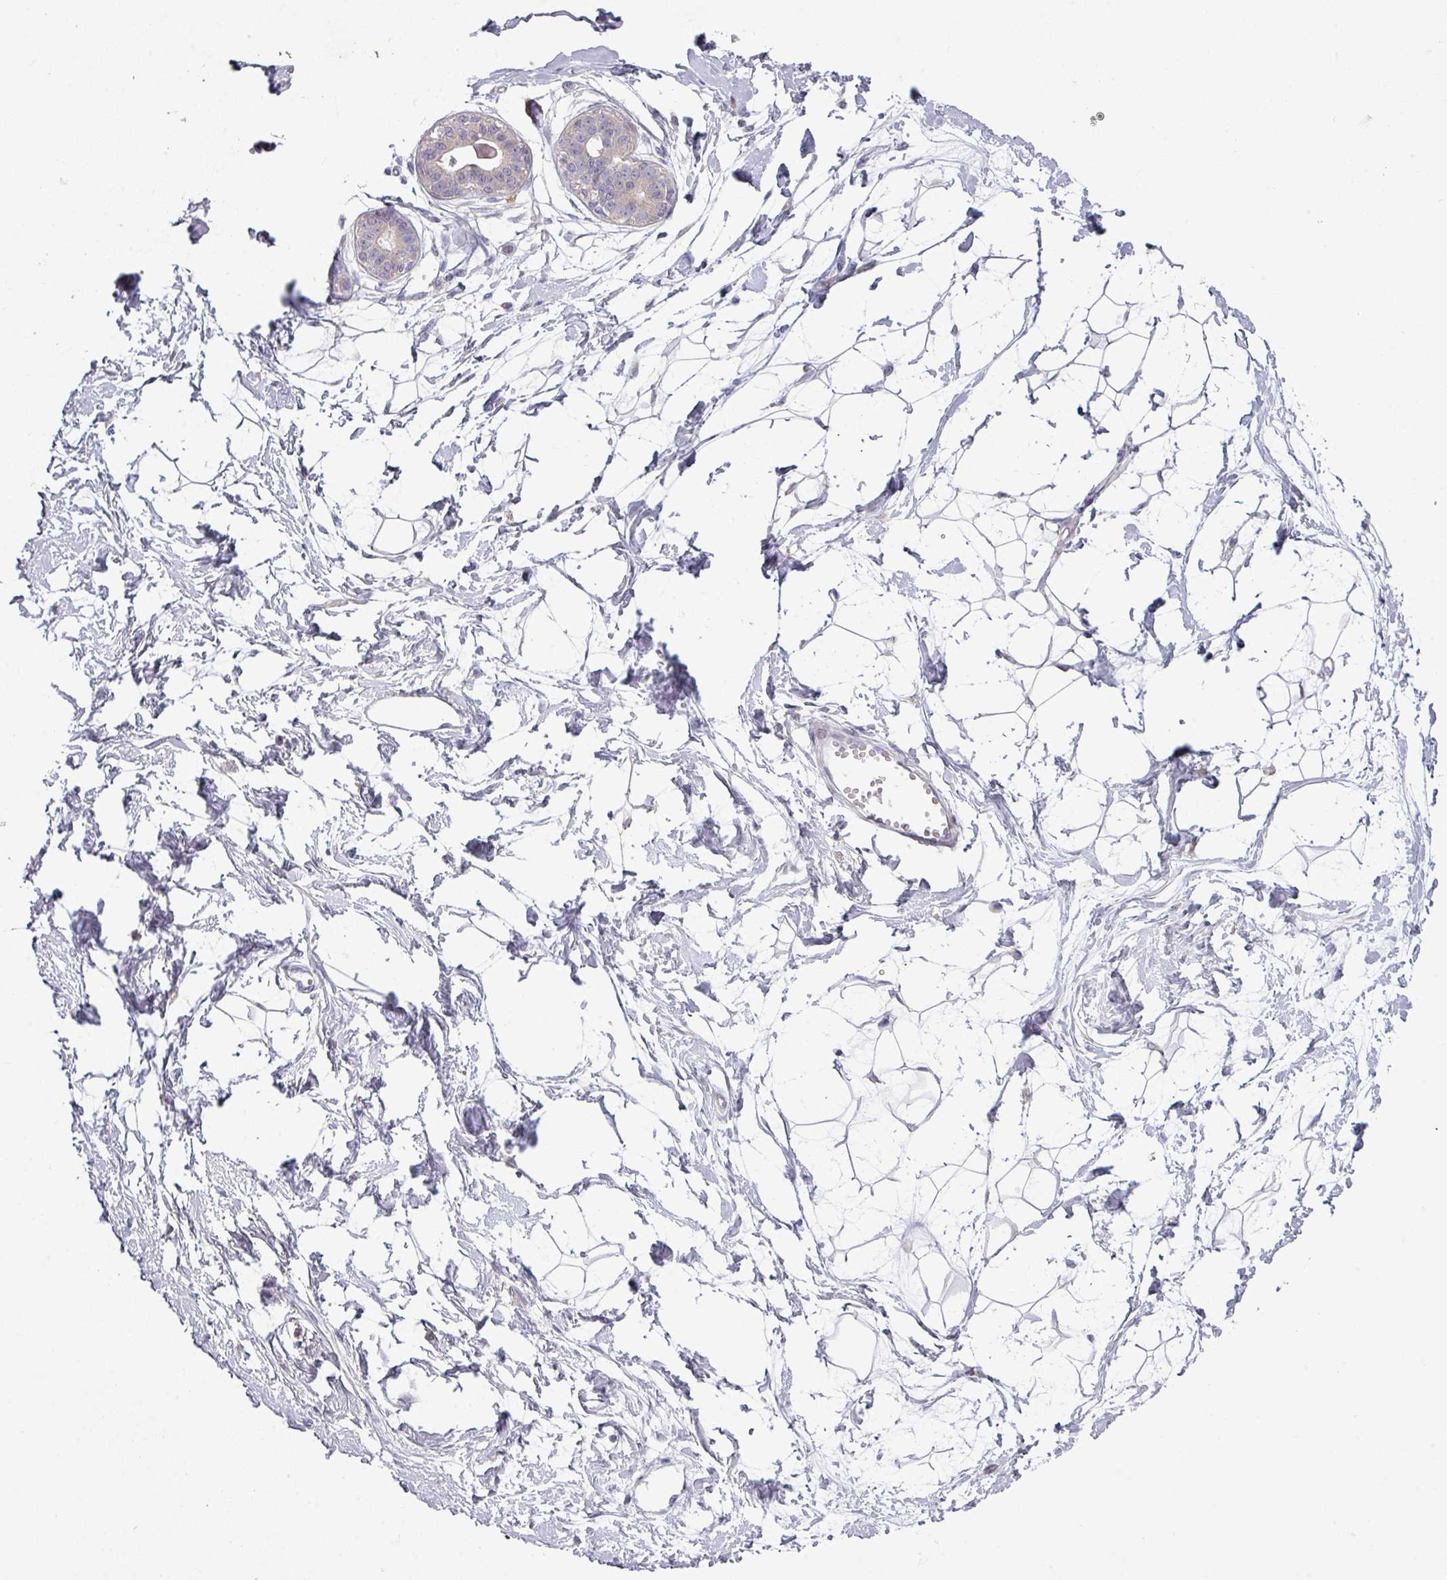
{"staining": {"intensity": "negative", "quantity": "none", "location": "none"}, "tissue": "breast", "cell_type": "Adipocytes", "image_type": "normal", "snomed": [{"axis": "morphology", "description": "Normal tissue, NOS"}, {"axis": "topography", "description": "Breast"}], "caption": "IHC image of unremarkable breast: human breast stained with DAB displays no significant protein staining in adipocytes. (Stains: DAB immunohistochemistry (IHC) with hematoxylin counter stain, Microscopy: brightfield microscopy at high magnification).", "gene": "MAGEC3", "patient": {"sex": "female", "age": 45}}